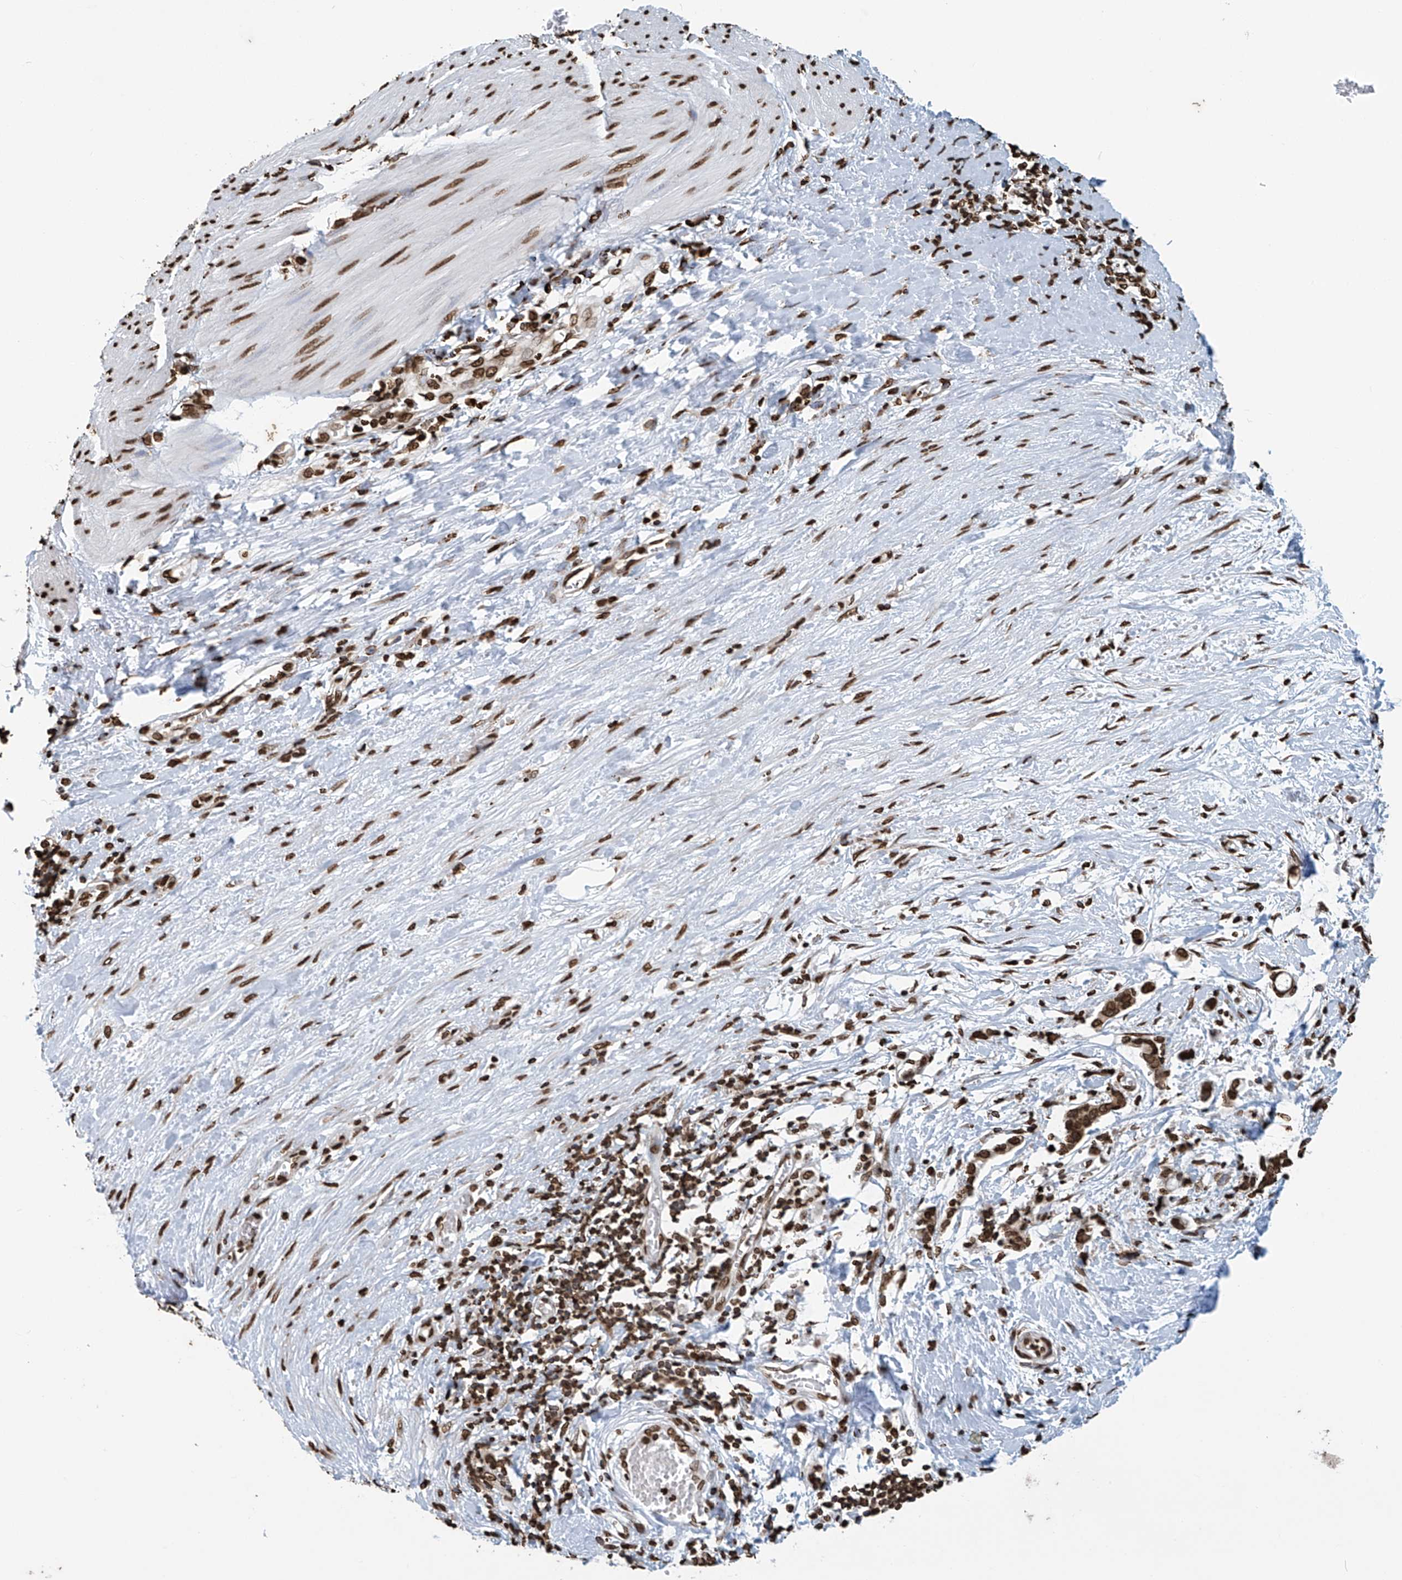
{"staining": {"intensity": "strong", "quantity": ">75%", "location": "nuclear"}, "tissue": "smooth muscle", "cell_type": "Smooth muscle cells", "image_type": "normal", "snomed": [{"axis": "morphology", "description": "Normal tissue, NOS"}, {"axis": "morphology", "description": "Adenocarcinoma, NOS"}, {"axis": "topography", "description": "Colon"}, {"axis": "topography", "description": "Peripheral nerve tissue"}], "caption": "A brown stain shows strong nuclear staining of a protein in smooth muscle cells of unremarkable smooth muscle. (IHC, brightfield microscopy, high magnification).", "gene": "DPPA2", "patient": {"sex": "male", "age": 14}}